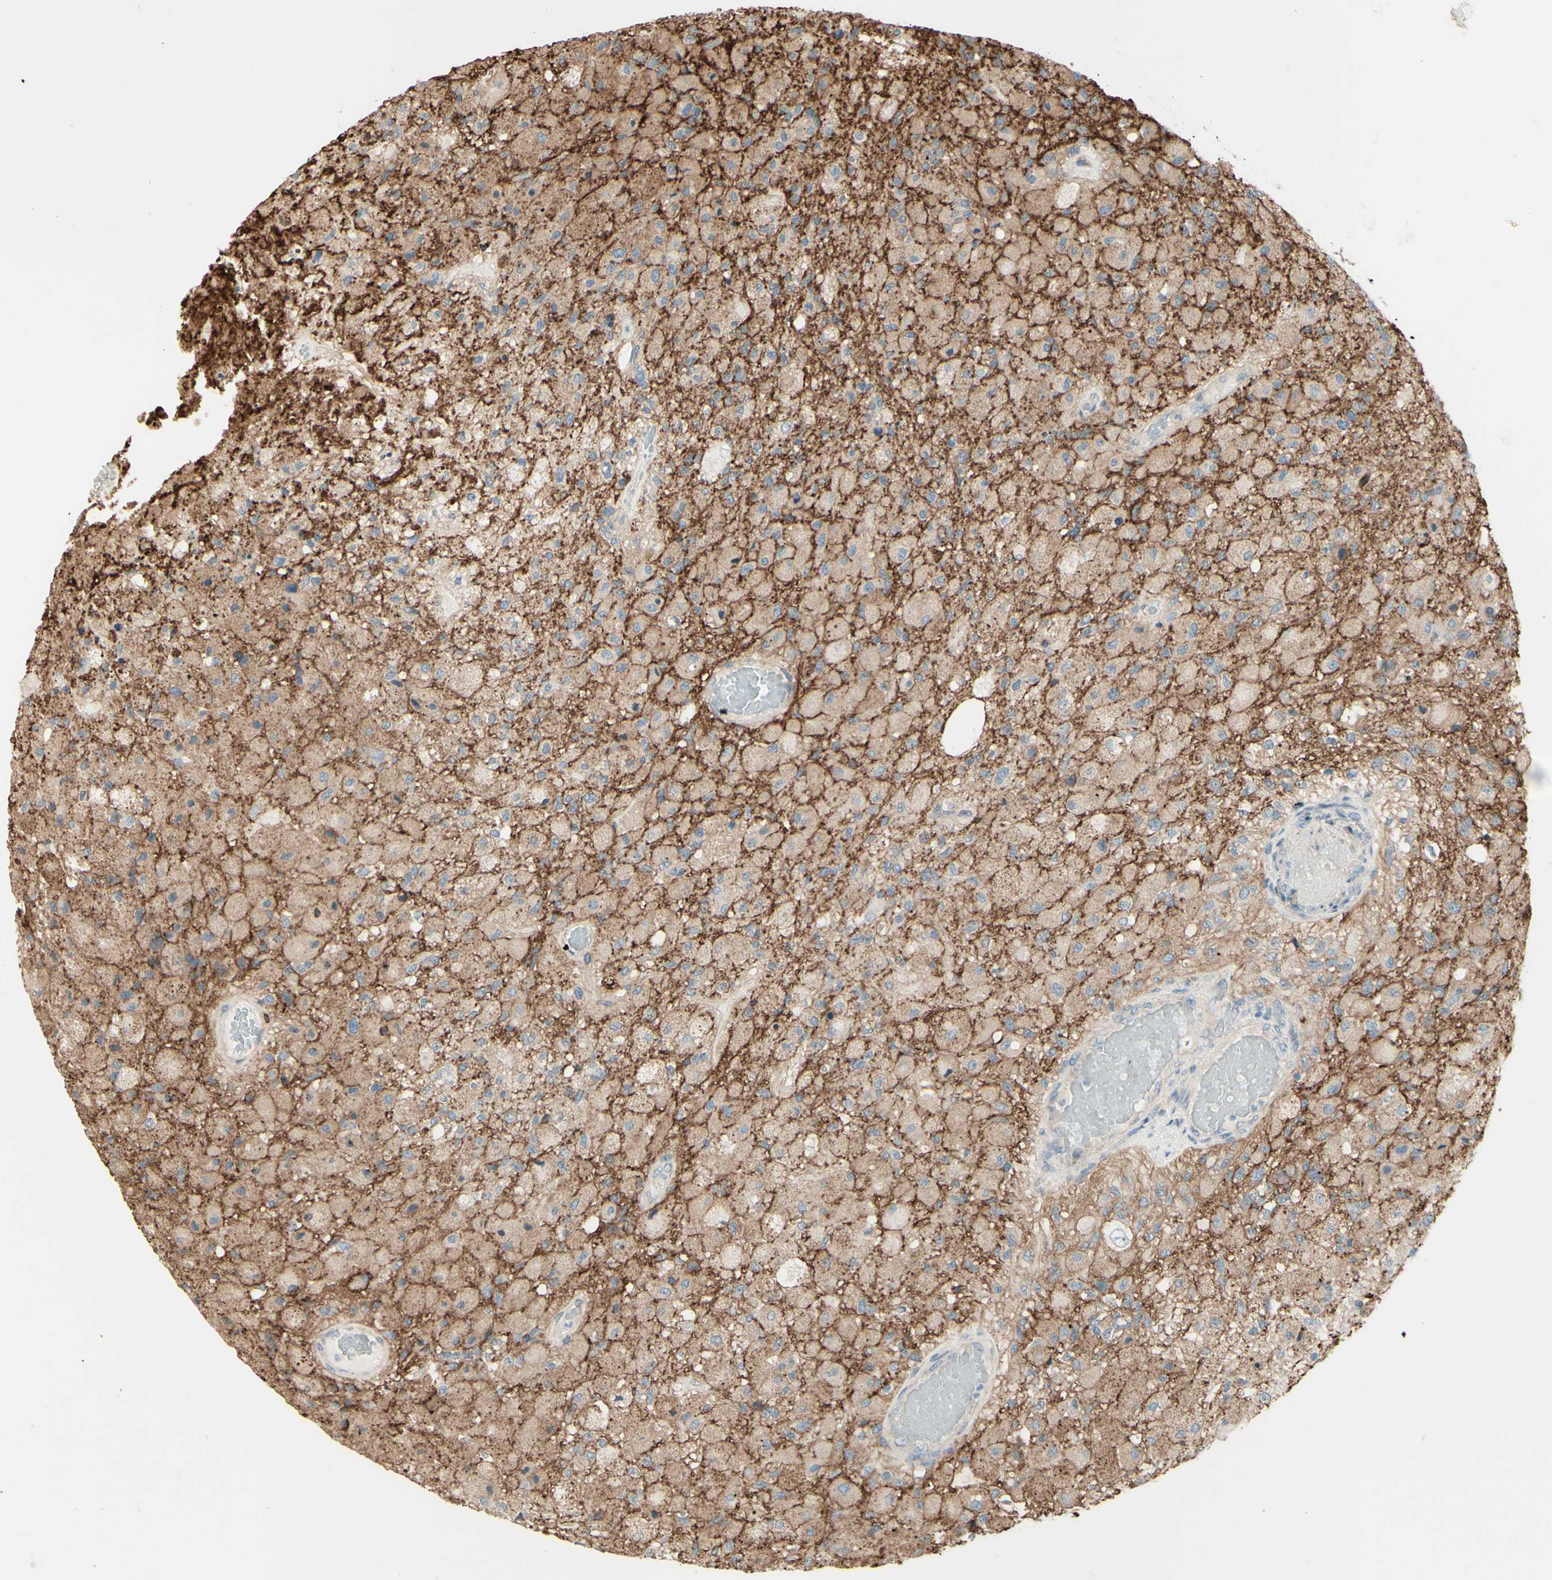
{"staining": {"intensity": "moderate", "quantity": ">75%", "location": "cytoplasmic/membranous"}, "tissue": "glioma", "cell_type": "Tumor cells", "image_type": "cancer", "snomed": [{"axis": "morphology", "description": "Normal tissue, NOS"}, {"axis": "morphology", "description": "Glioma, malignant, High grade"}, {"axis": "topography", "description": "Cerebral cortex"}], "caption": "Tumor cells reveal moderate cytoplasmic/membranous positivity in about >75% of cells in malignant glioma (high-grade).", "gene": "RNF149", "patient": {"sex": "male", "age": 77}}